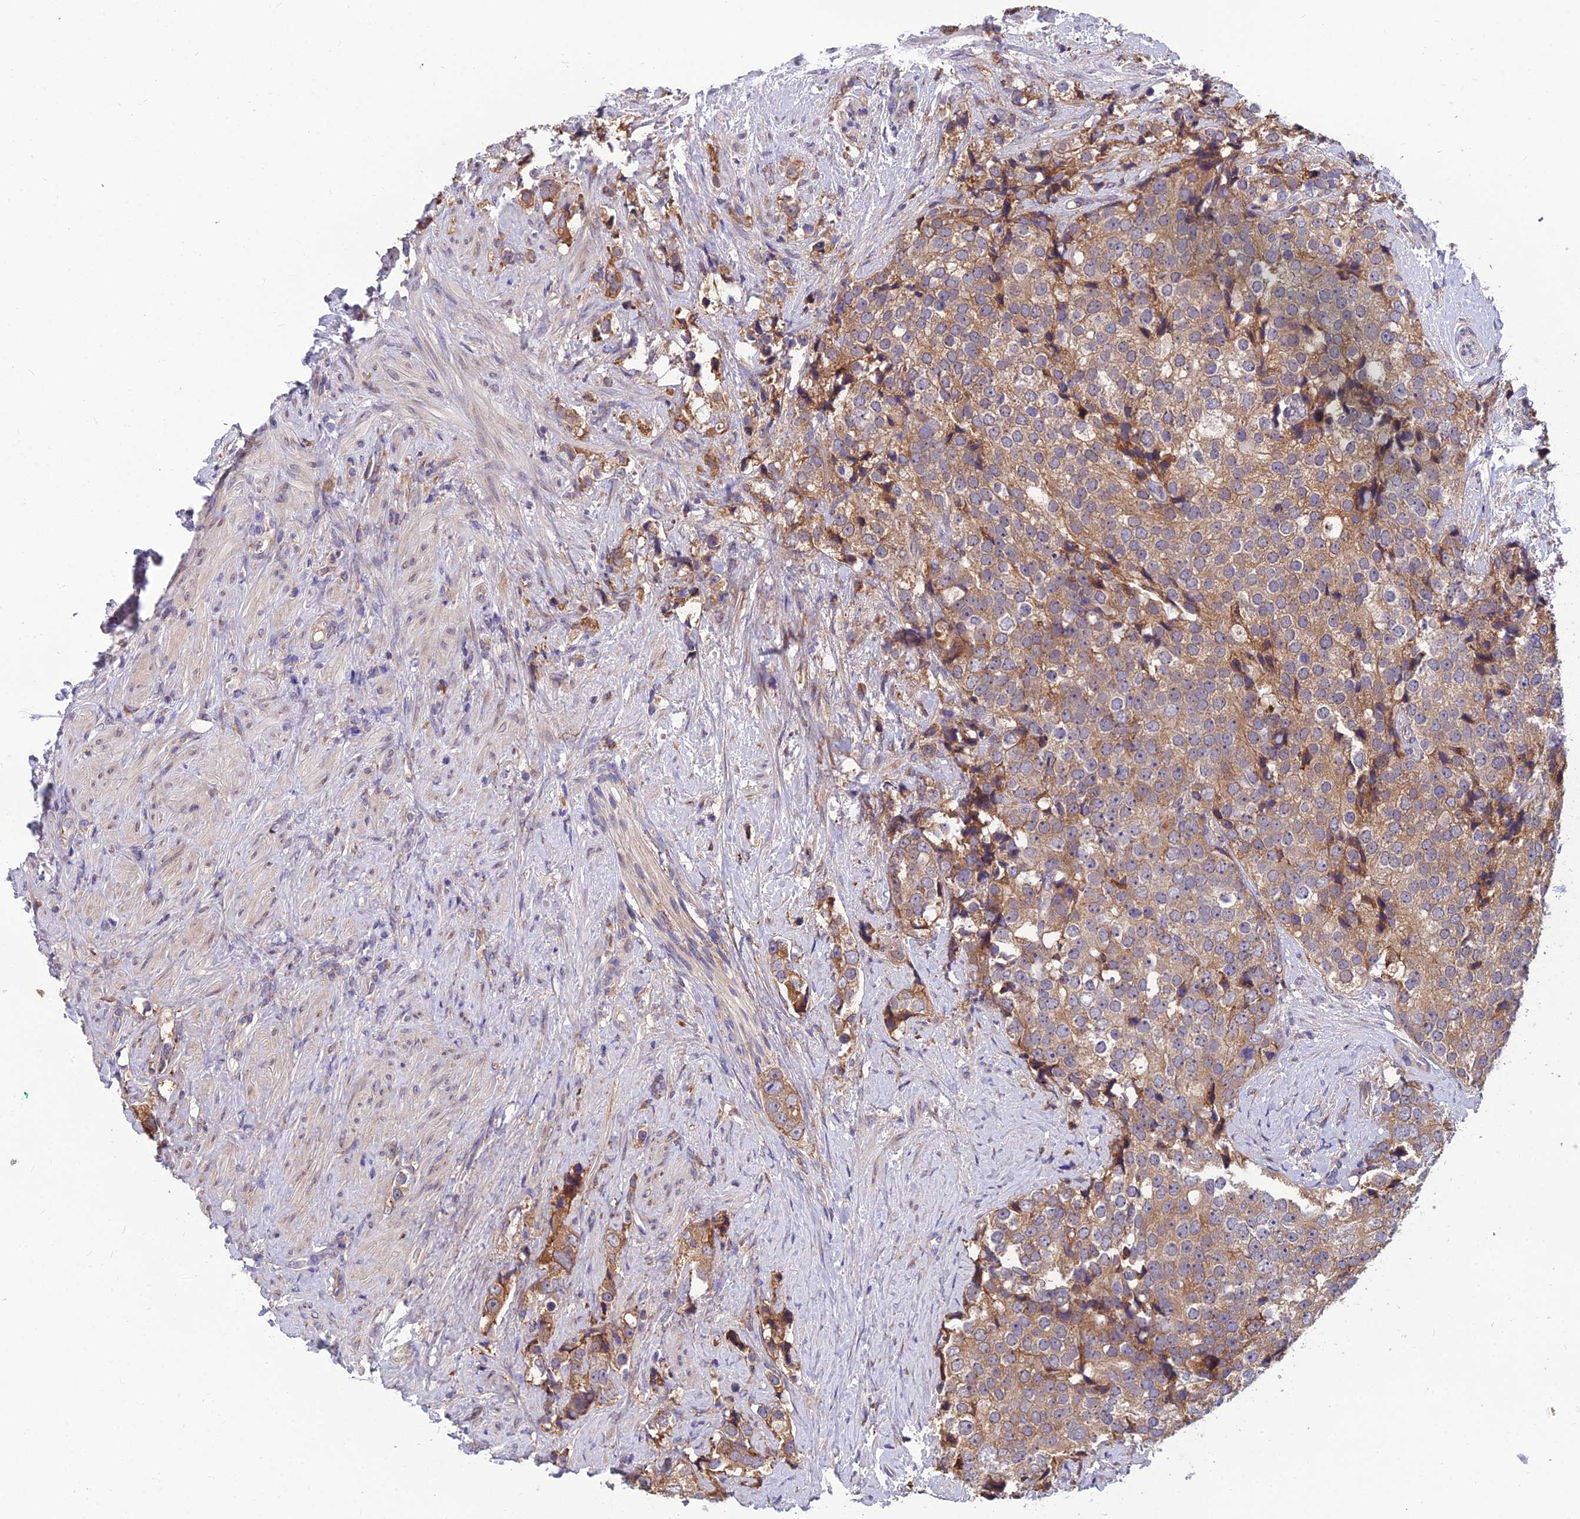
{"staining": {"intensity": "weak", "quantity": ">75%", "location": "cytoplasmic/membranous"}, "tissue": "prostate cancer", "cell_type": "Tumor cells", "image_type": "cancer", "snomed": [{"axis": "morphology", "description": "Adenocarcinoma, High grade"}, {"axis": "topography", "description": "Prostate"}], "caption": "Protein staining displays weak cytoplasmic/membranous staining in about >75% of tumor cells in high-grade adenocarcinoma (prostate).", "gene": "UMAD1", "patient": {"sex": "male", "age": 49}}